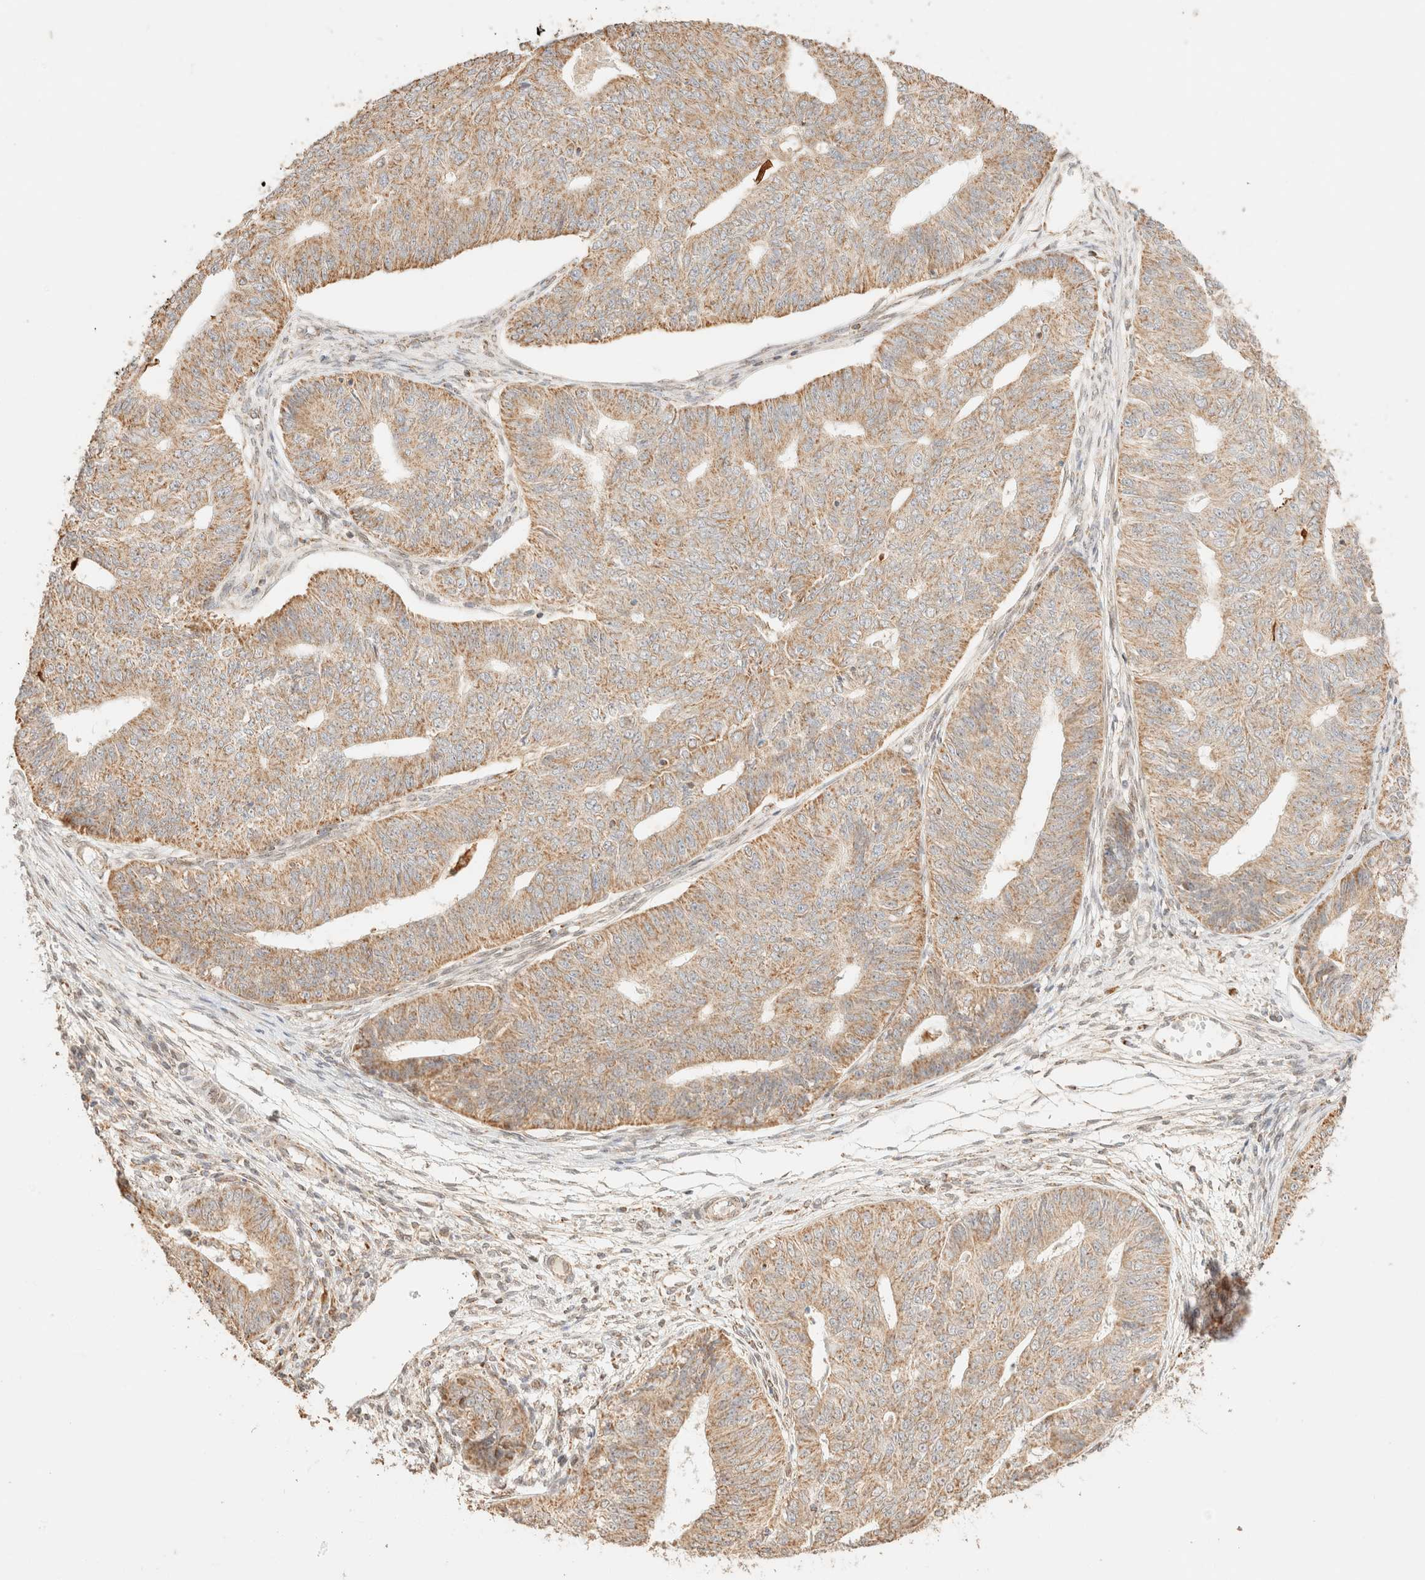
{"staining": {"intensity": "weak", "quantity": ">75%", "location": "cytoplasmic/membranous"}, "tissue": "endometrial cancer", "cell_type": "Tumor cells", "image_type": "cancer", "snomed": [{"axis": "morphology", "description": "Adenocarcinoma, NOS"}, {"axis": "topography", "description": "Endometrium"}], "caption": "Protein analysis of adenocarcinoma (endometrial) tissue displays weak cytoplasmic/membranous expression in approximately >75% of tumor cells. The staining was performed using DAB (3,3'-diaminobenzidine), with brown indicating positive protein expression. Nuclei are stained blue with hematoxylin.", "gene": "TACO1", "patient": {"sex": "female", "age": 32}}